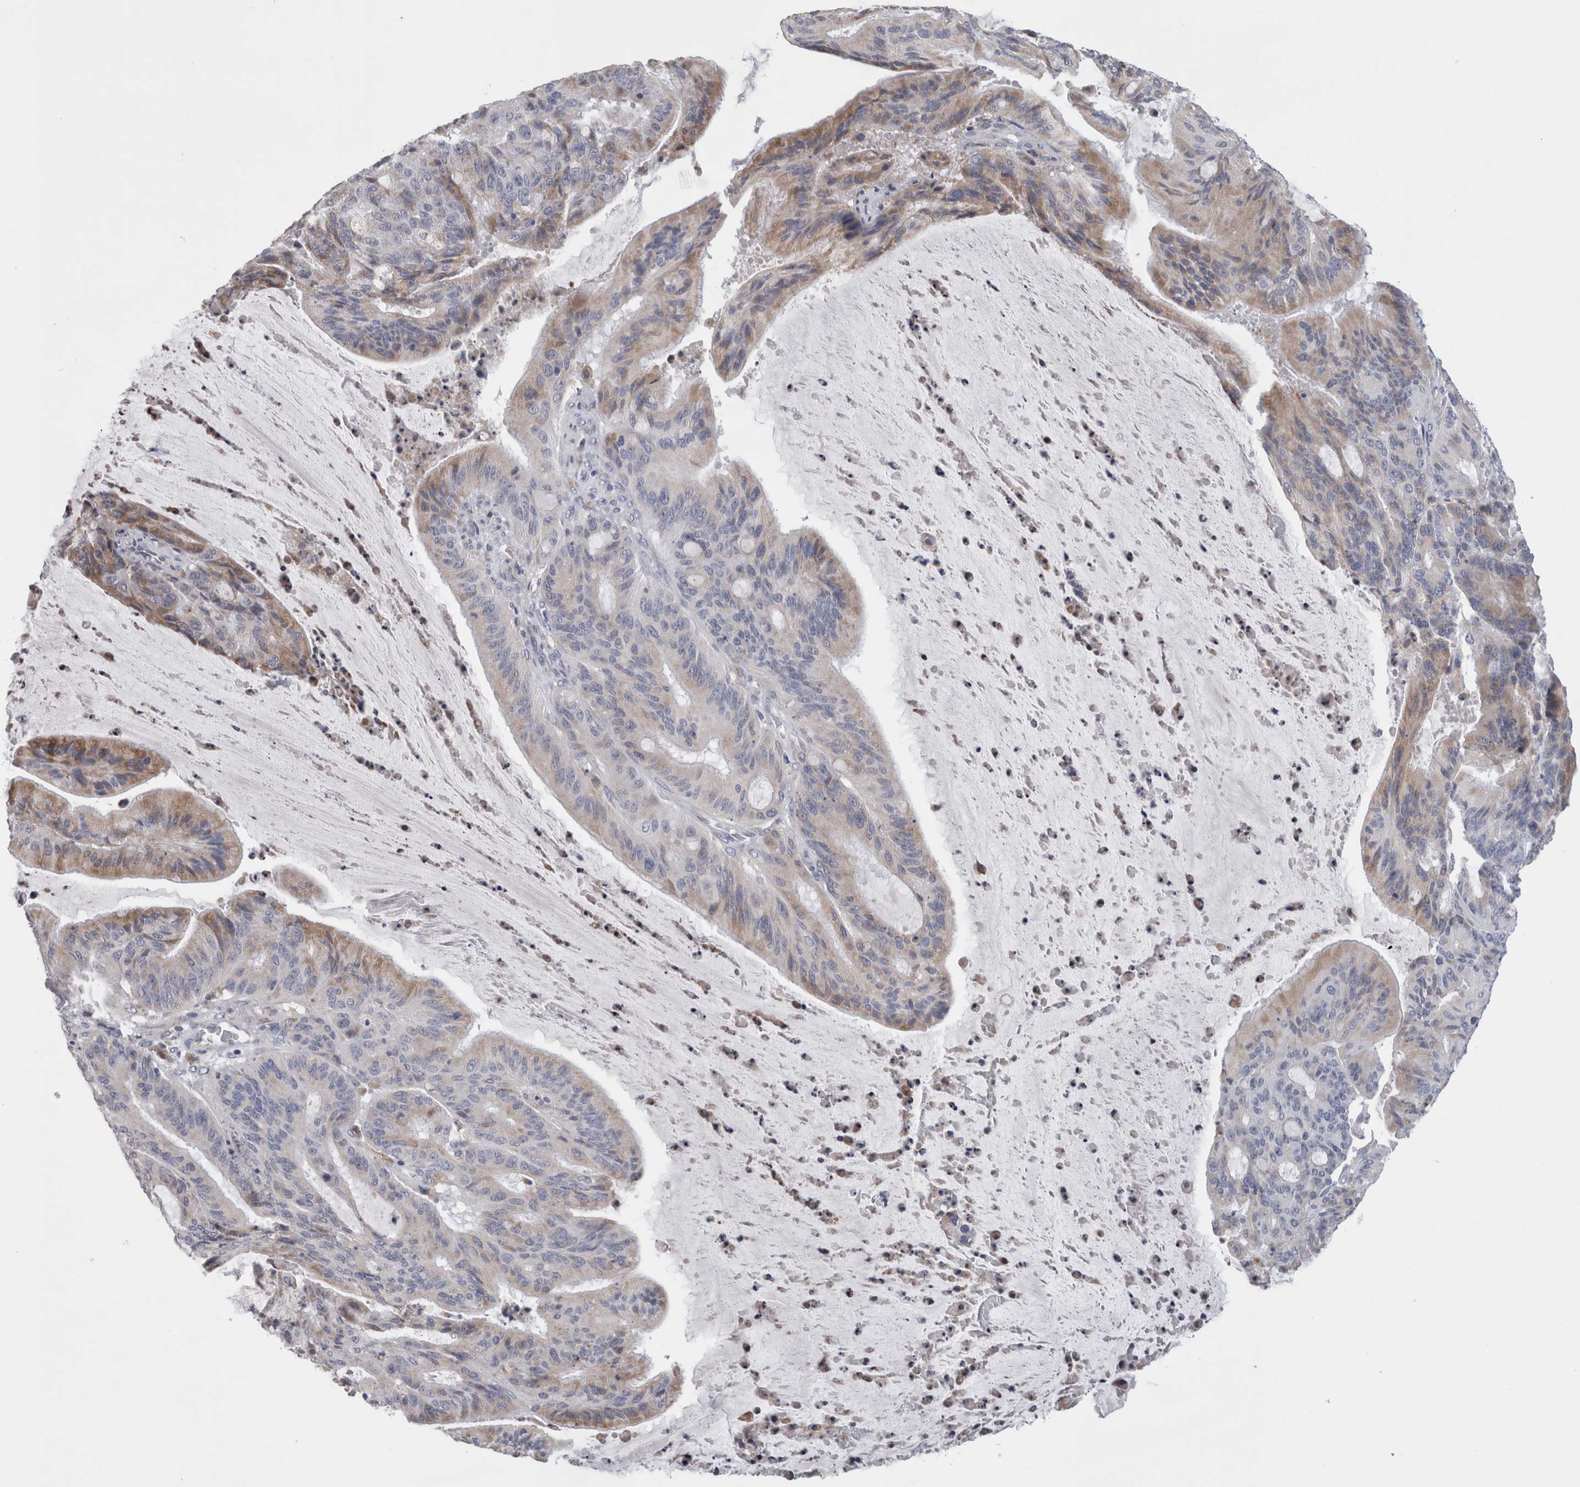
{"staining": {"intensity": "moderate", "quantity": "<25%", "location": "cytoplasmic/membranous"}, "tissue": "liver cancer", "cell_type": "Tumor cells", "image_type": "cancer", "snomed": [{"axis": "morphology", "description": "Normal tissue, NOS"}, {"axis": "morphology", "description": "Cholangiocarcinoma"}, {"axis": "topography", "description": "Liver"}, {"axis": "topography", "description": "Peripheral nerve tissue"}], "caption": "Cholangiocarcinoma (liver) tissue displays moderate cytoplasmic/membranous expression in about <25% of tumor cells, visualized by immunohistochemistry.", "gene": "GDAP1", "patient": {"sex": "female", "age": 73}}